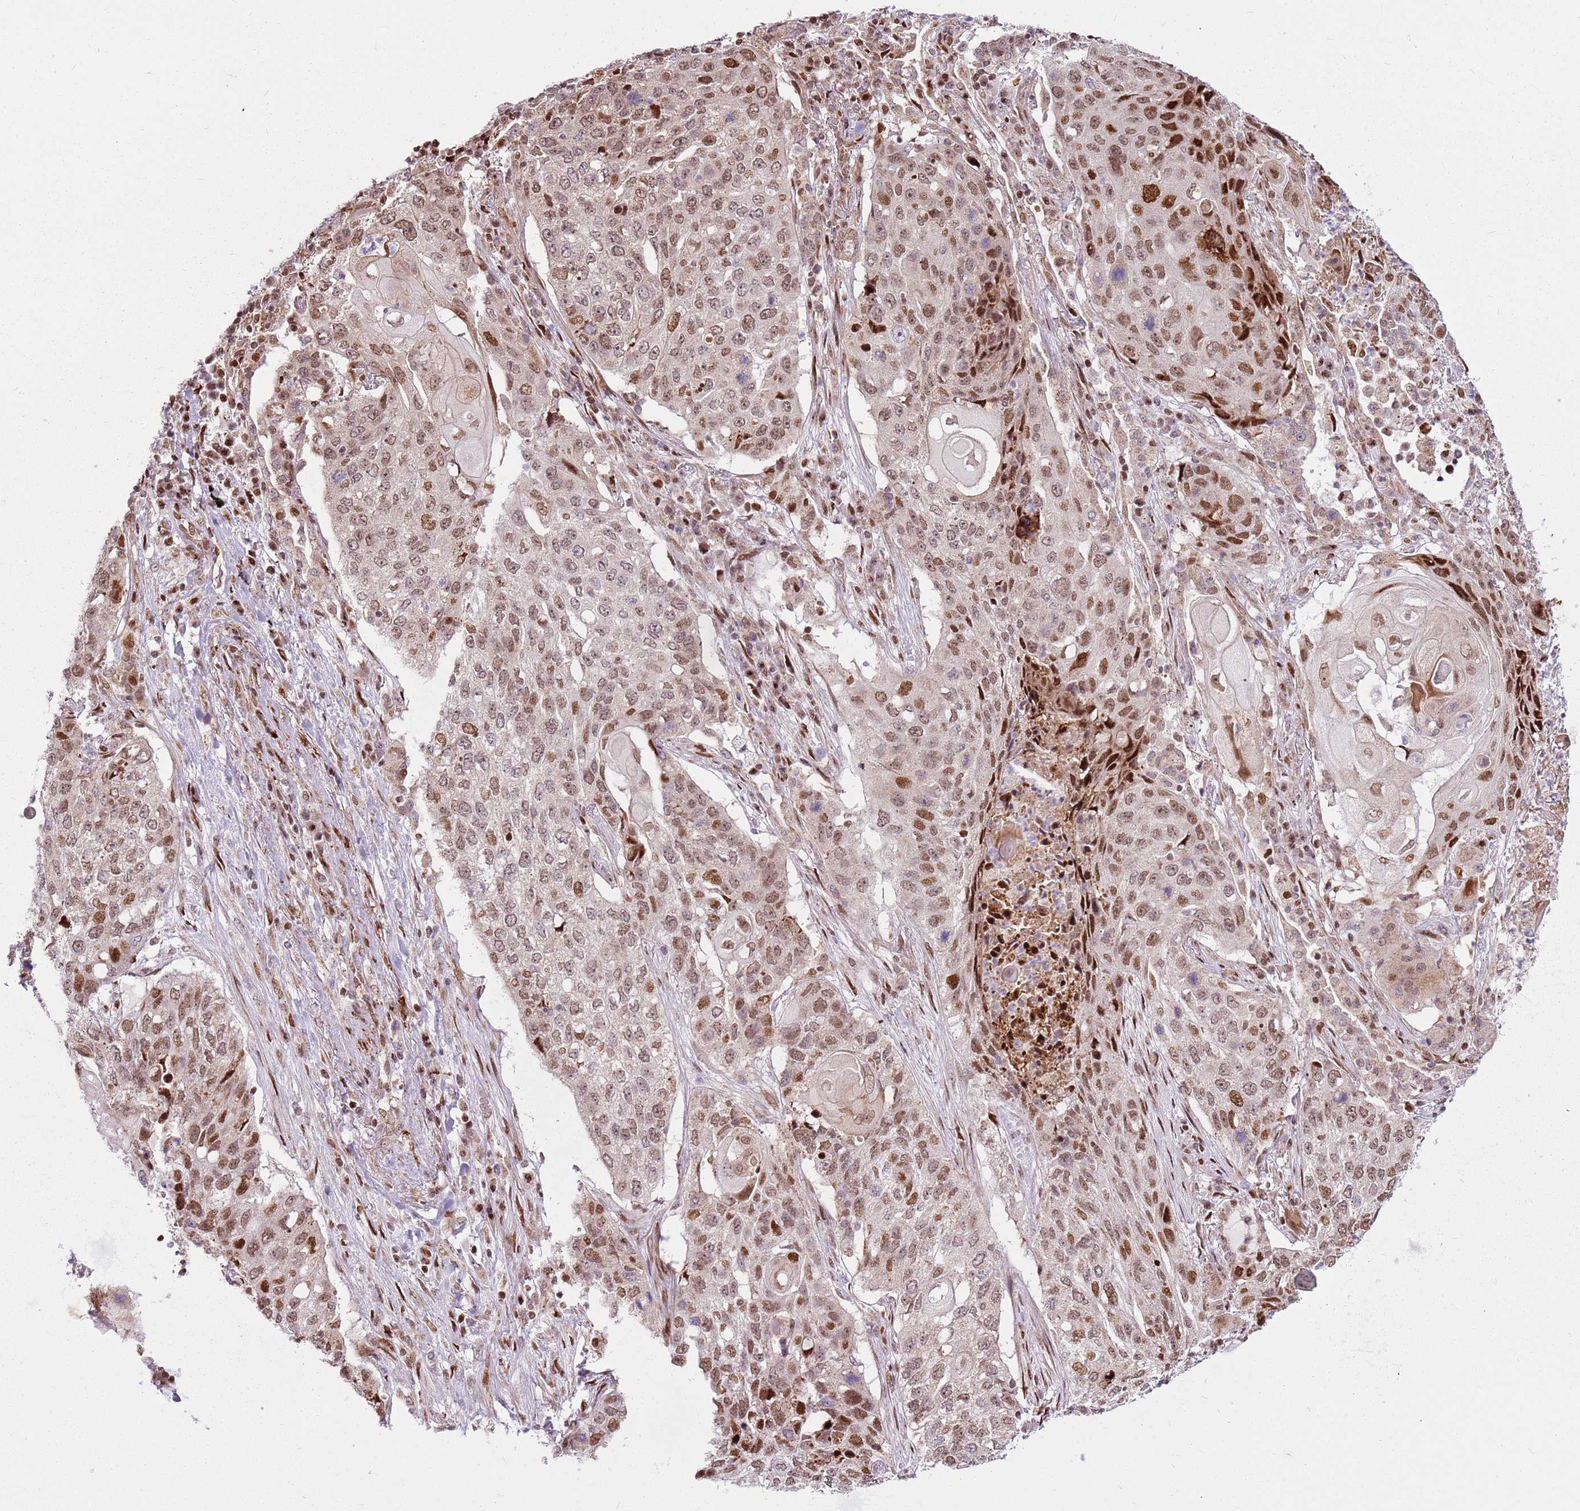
{"staining": {"intensity": "moderate", "quantity": ">75%", "location": "nuclear"}, "tissue": "lung cancer", "cell_type": "Tumor cells", "image_type": "cancer", "snomed": [{"axis": "morphology", "description": "Squamous cell carcinoma, NOS"}, {"axis": "topography", "description": "Lung"}], "caption": "Lung cancer (squamous cell carcinoma) stained for a protein (brown) shows moderate nuclear positive staining in approximately >75% of tumor cells.", "gene": "PCTP", "patient": {"sex": "female", "age": 63}}